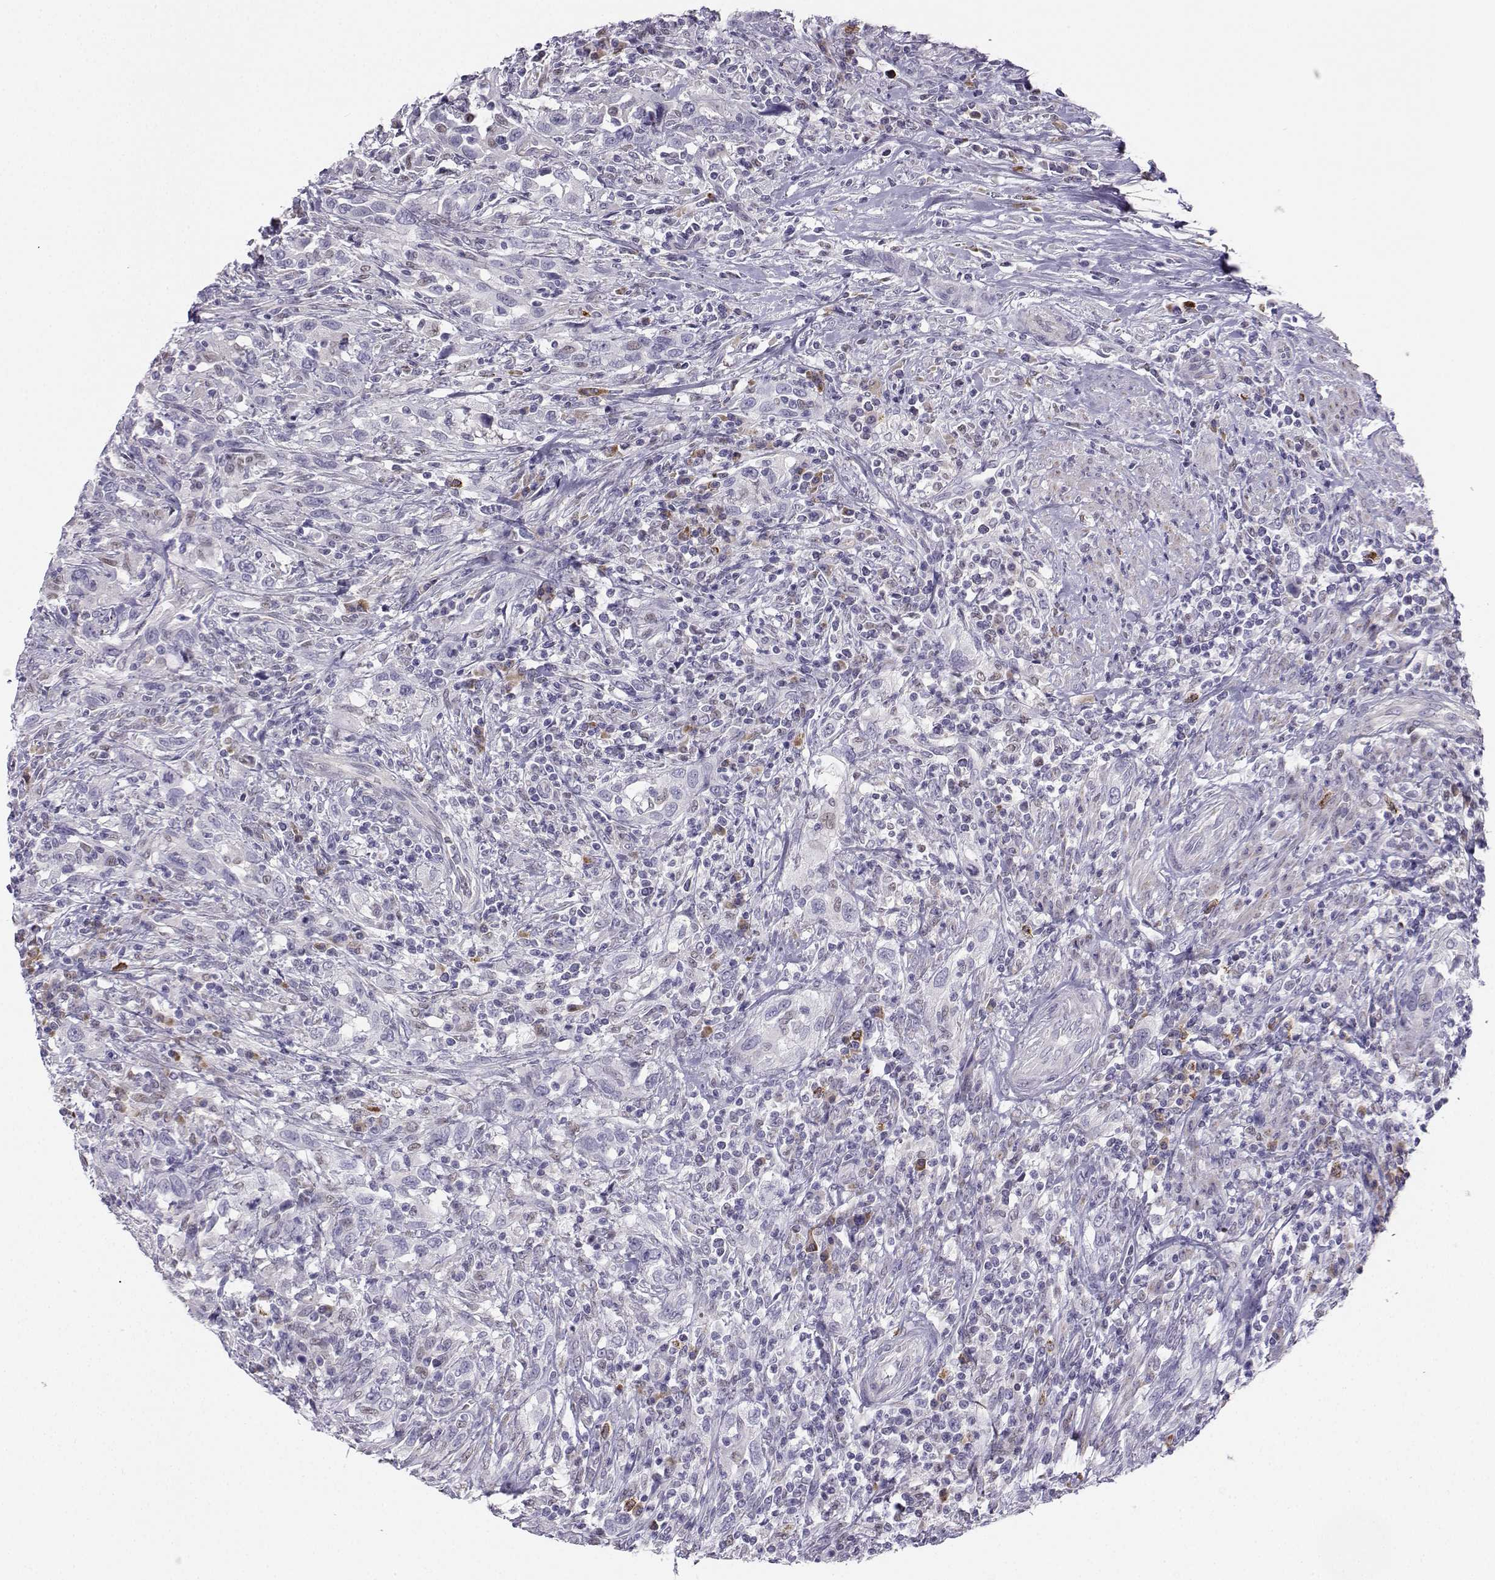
{"staining": {"intensity": "negative", "quantity": "none", "location": "none"}, "tissue": "urothelial cancer", "cell_type": "Tumor cells", "image_type": "cancer", "snomed": [{"axis": "morphology", "description": "Urothelial carcinoma, NOS"}, {"axis": "morphology", "description": "Urothelial carcinoma, High grade"}, {"axis": "topography", "description": "Urinary bladder"}], "caption": "This is an immunohistochemistry image of human transitional cell carcinoma. There is no expression in tumor cells.", "gene": "DCLK3", "patient": {"sex": "female", "age": 64}}